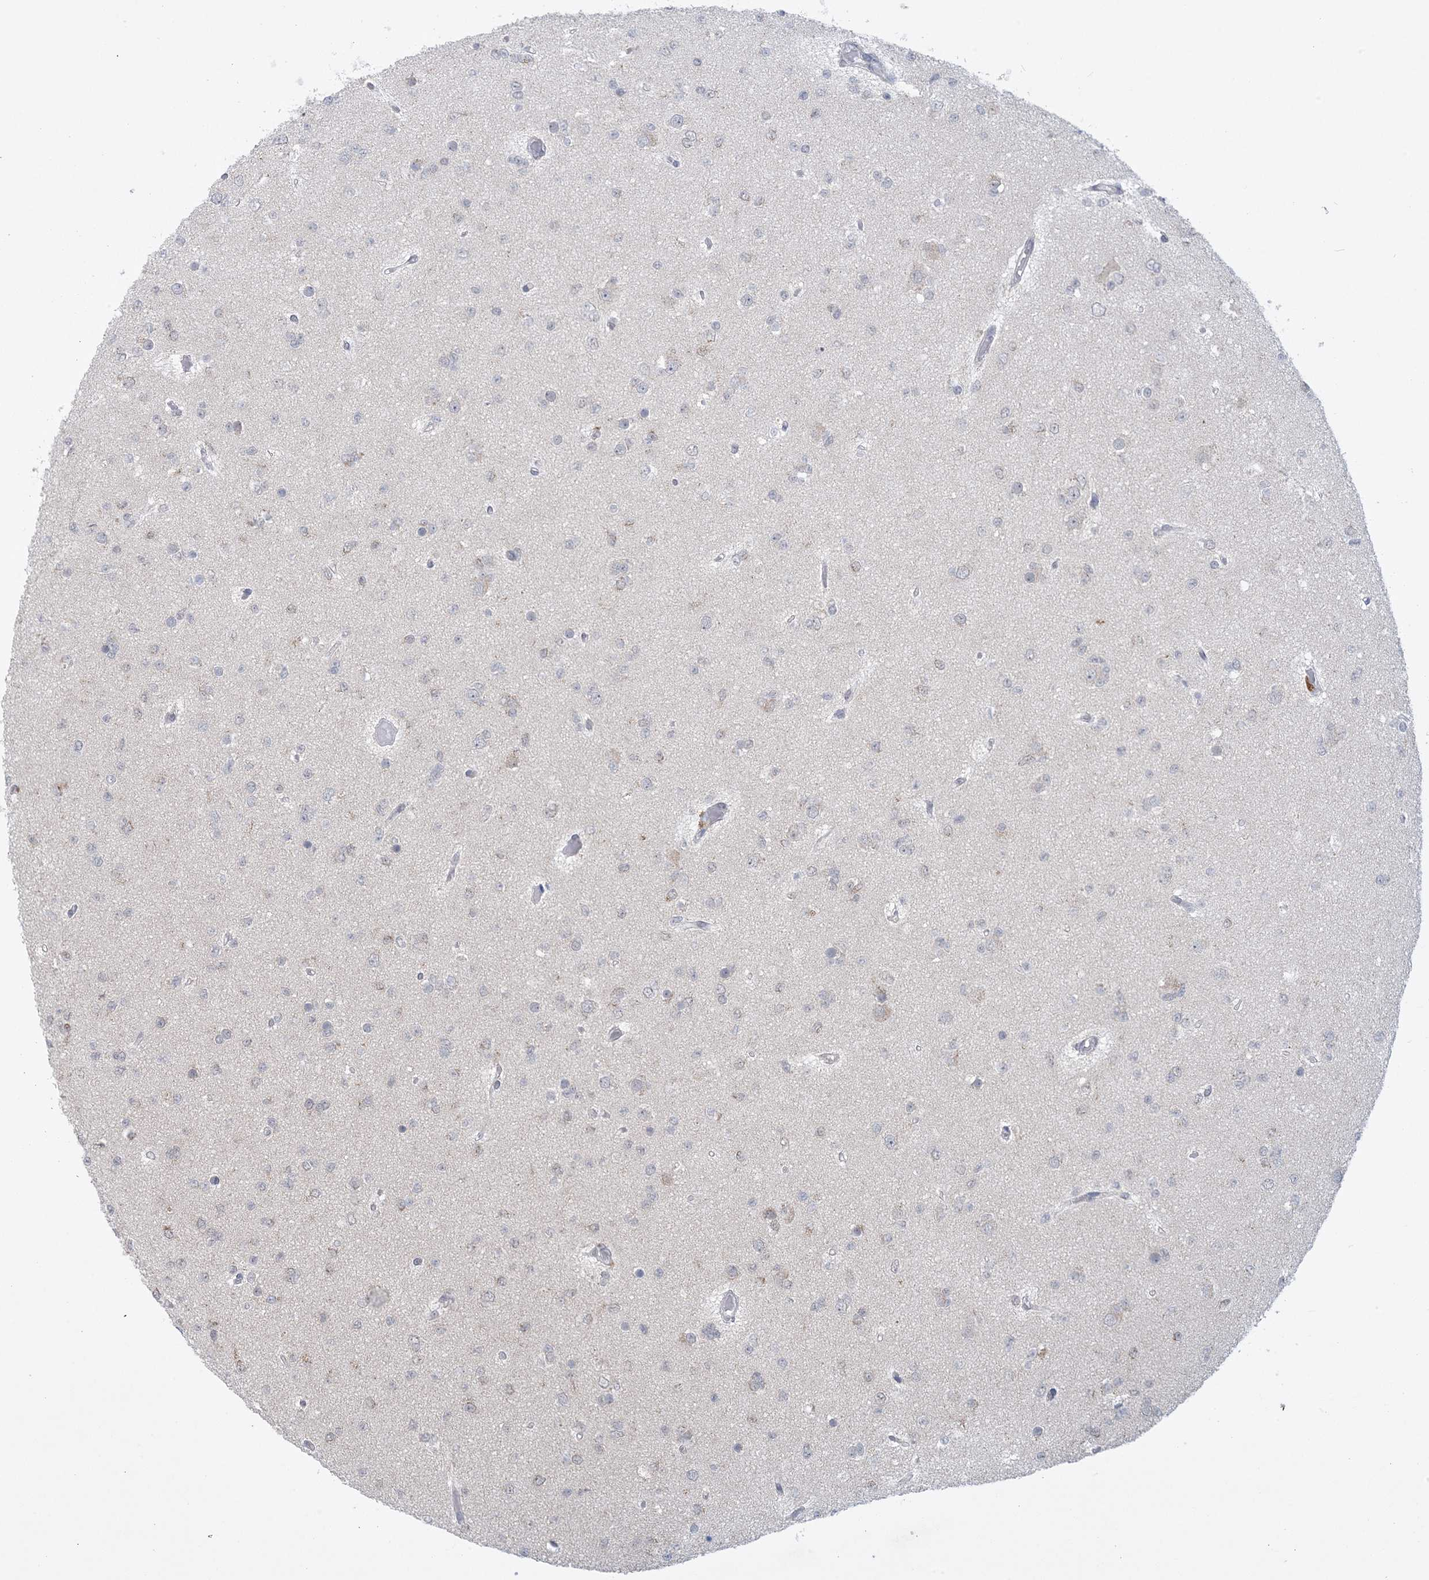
{"staining": {"intensity": "negative", "quantity": "none", "location": "none"}, "tissue": "glioma", "cell_type": "Tumor cells", "image_type": "cancer", "snomed": [{"axis": "morphology", "description": "Glioma, malignant, Low grade"}, {"axis": "topography", "description": "Brain"}], "caption": "An image of low-grade glioma (malignant) stained for a protein exhibits no brown staining in tumor cells.", "gene": "TRMT10C", "patient": {"sex": "female", "age": 22}}